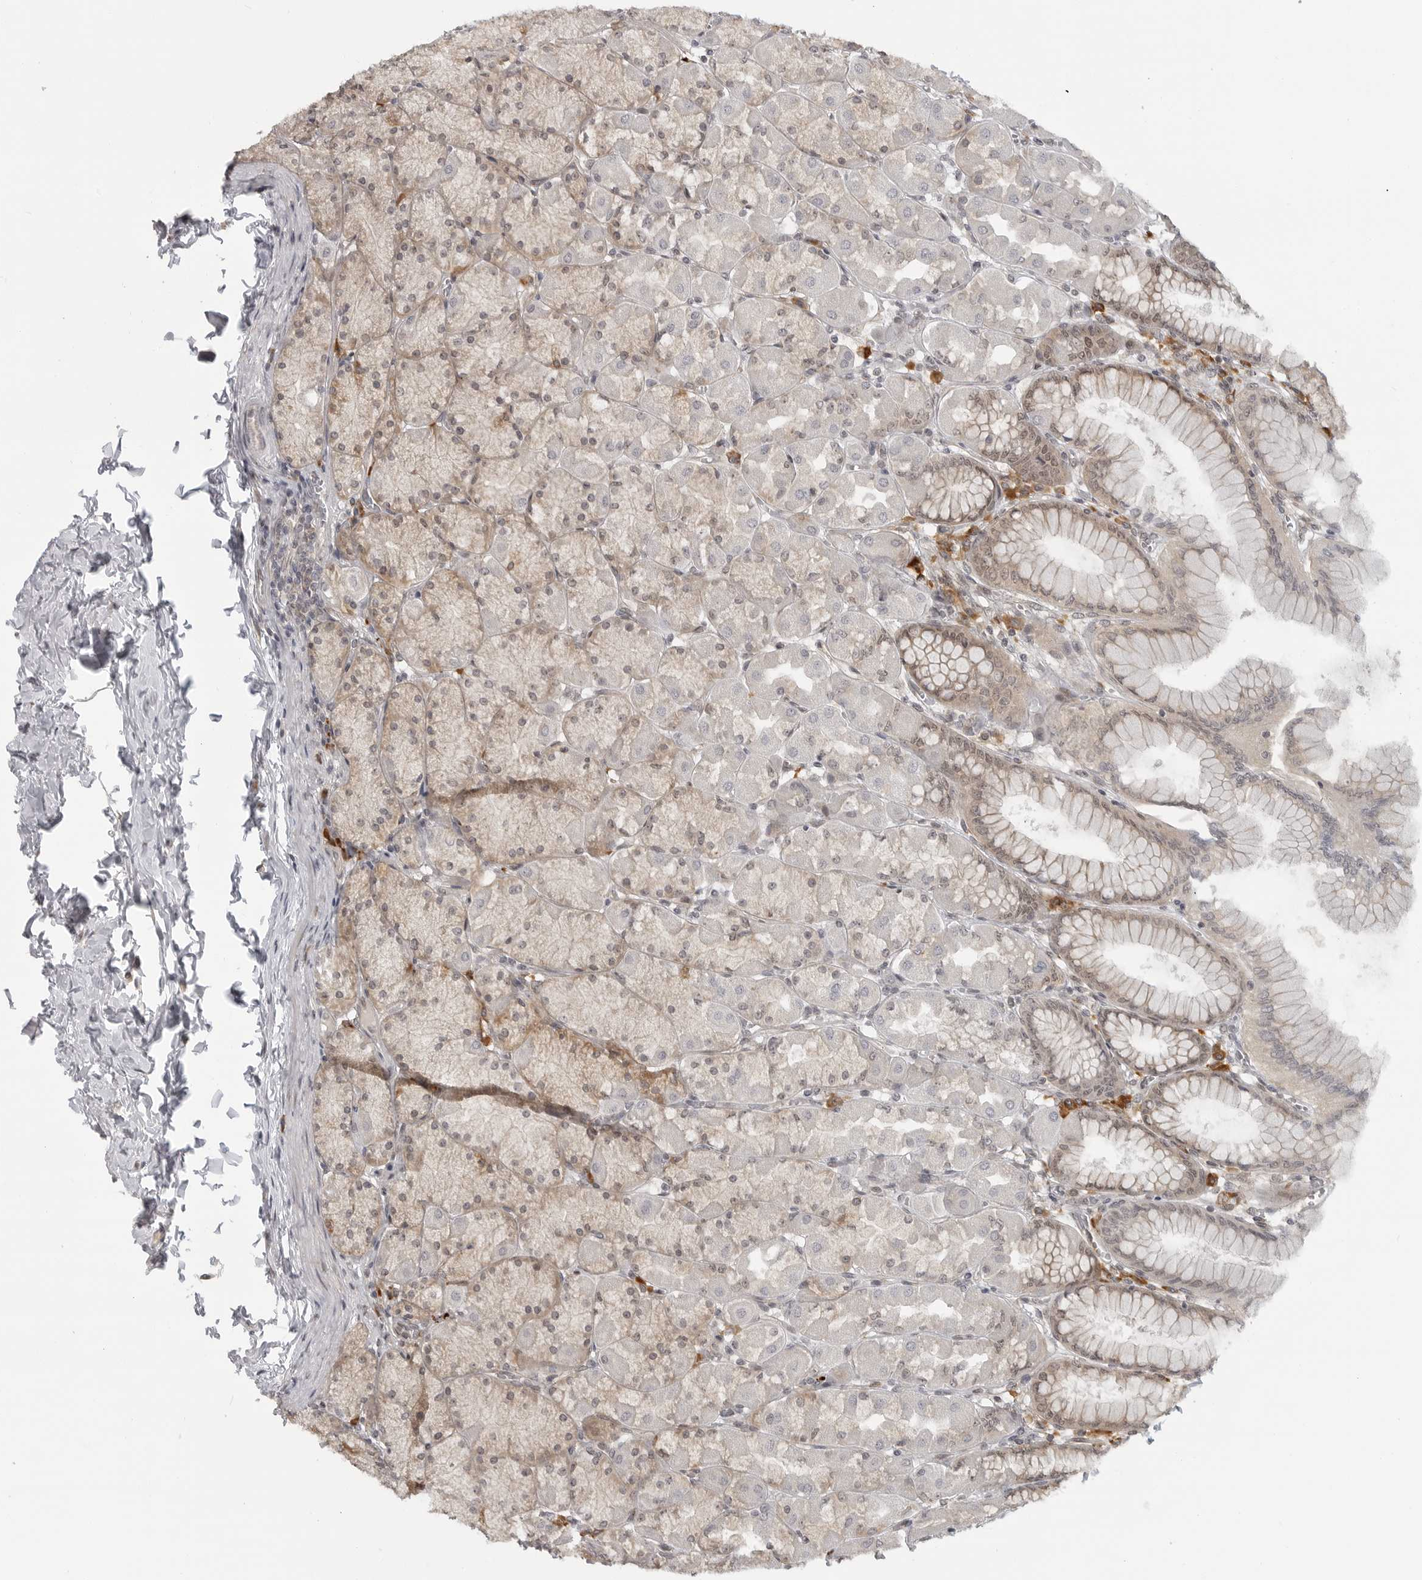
{"staining": {"intensity": "moderate", "quantity": "25%-75%", "location": "cytoplasmic/membranous,nuclear"}, "tissue": "stomach", "cell_type": "Glandular cells", "image_type": "normal", "snomed": [{"axis": "morphology", "description": "Normal tissue, NOS"}, {"axis": "topography", "description": "Stomach, upper"}], "caption": "A micrograph of human stomach stained for a protein reveals moderate cytoplasmic/membranous,nuclear brown staining in glandular cells. (Brightfield microscopy of DAB IHC at high magnification).", "gene": "CEP295NL", "patient": {"sex": "female", "age": 56}}